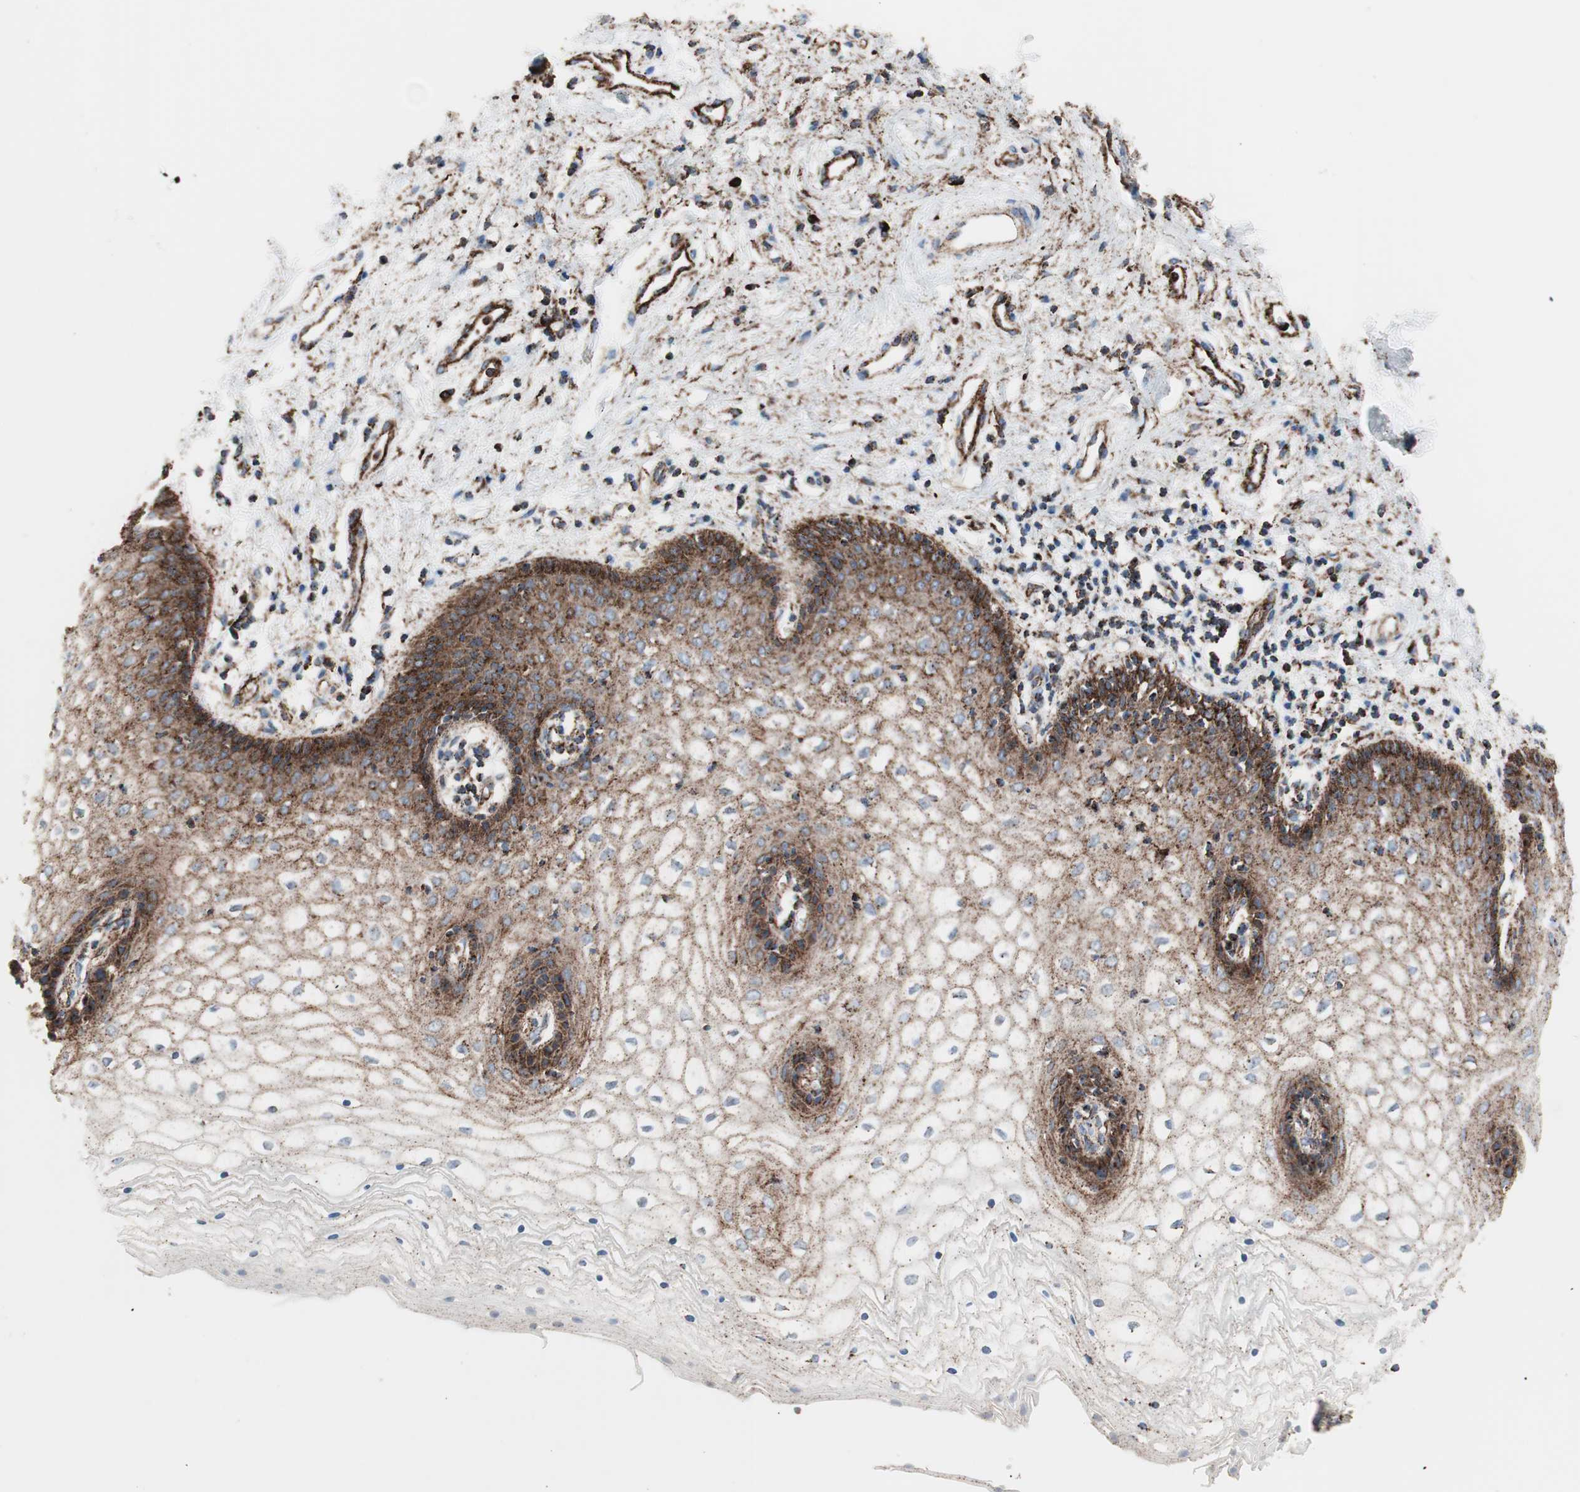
{"staining": {"intensity": "strong", "quantity": ">75%", "location": "cytoplasmic/membranous"}, "tissue": "vagina", "cell_type": "Squamous epithelial cells", "image_type": "normal", "snomed": [{"axis": "morphology", "description": "Normal tissue, NOS"}, {"axis": "topography", "description": "Vagina"}], "caption": "Immunohistochemical staining of normal human vagina reveals >75% levels of strong cytoplasmic/membranous protein expression in about >75% of squamous epithelial cells. The protein is shown in brown color, while the nuclei are stained blue.", "gene": "LAMP1", "patient": {"sex": "female", "age": 34}}